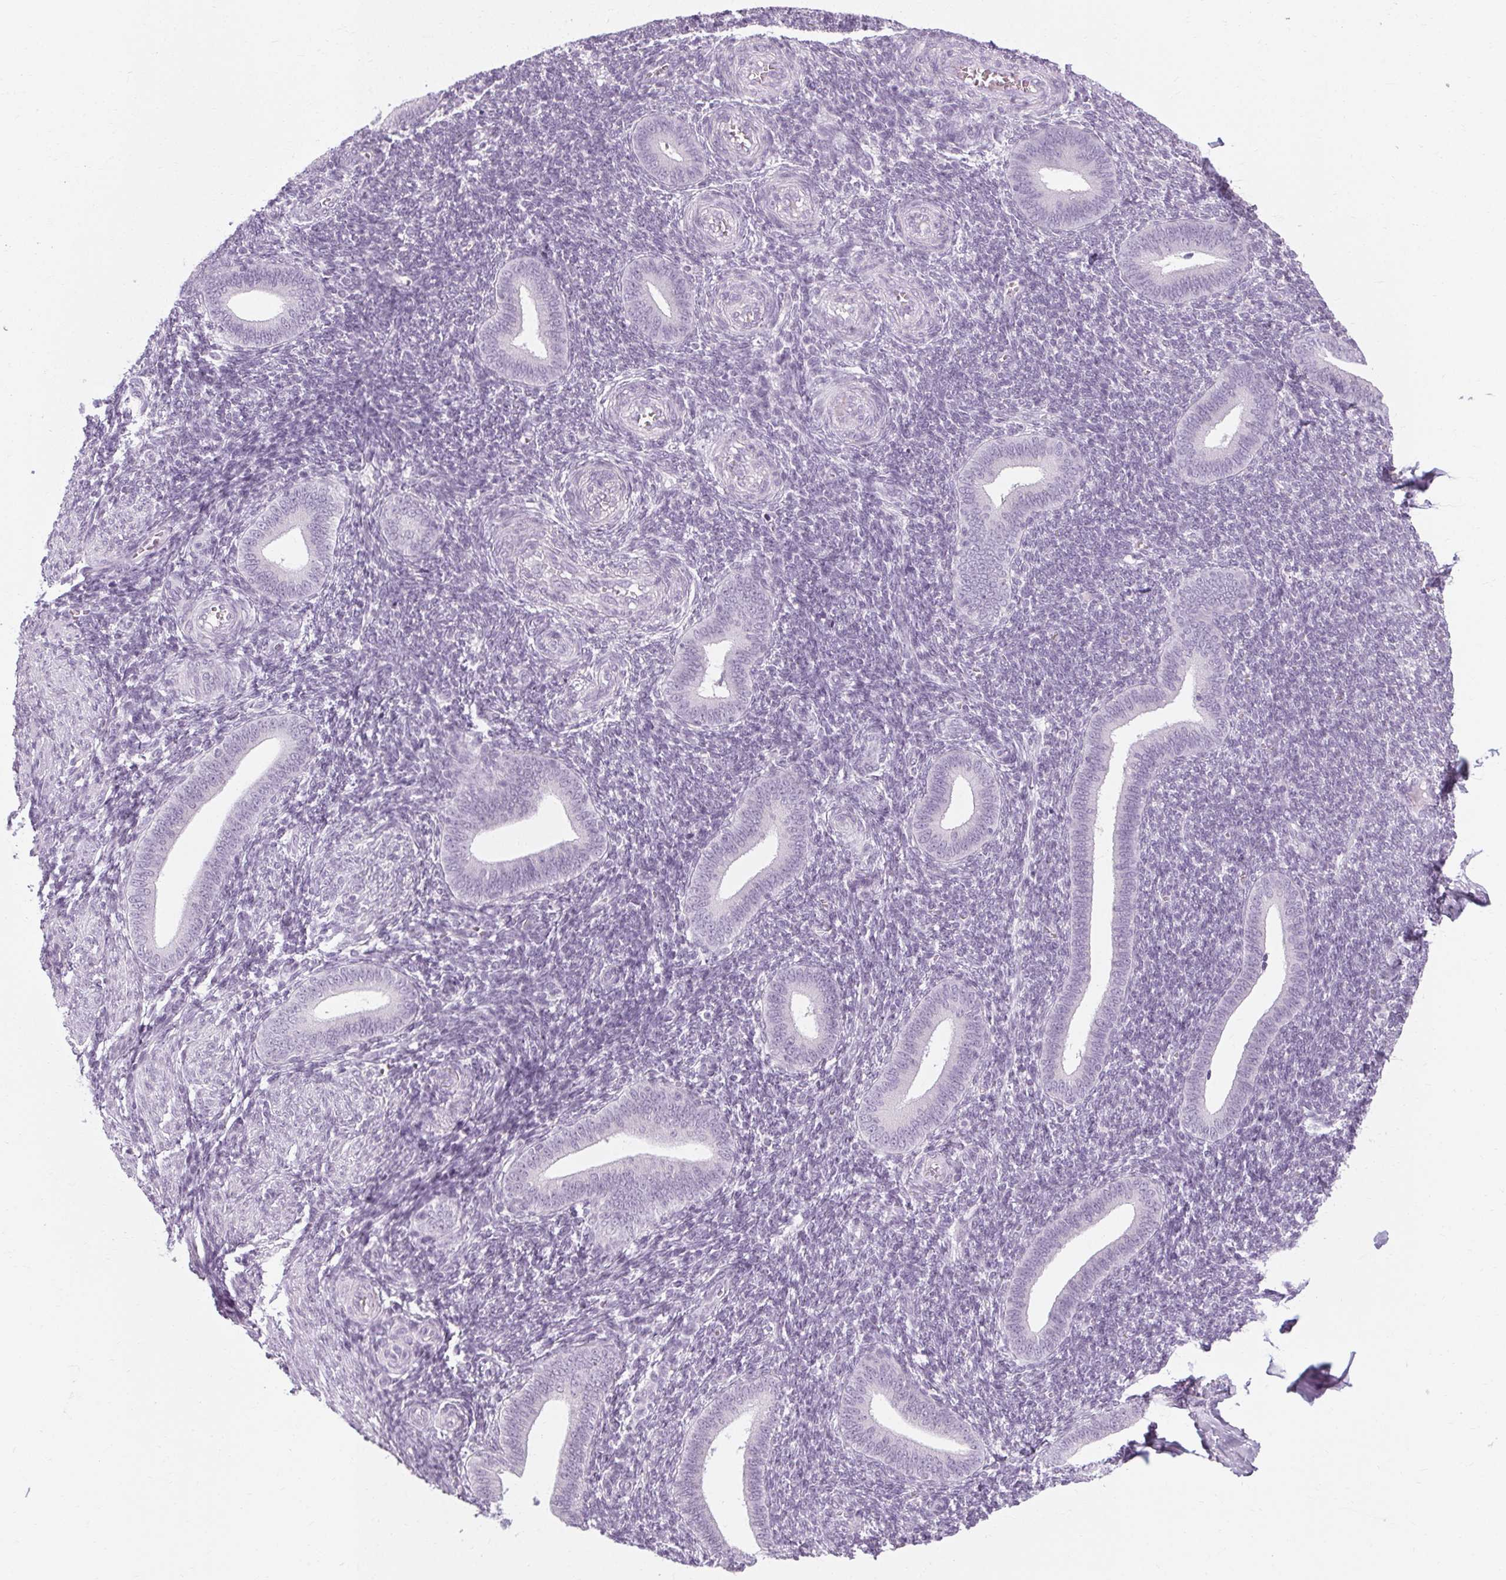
{"staining": {"intensity": "negative", "quantity": "none", "location": "none"}, "tissue": "endometrium", "cell_type": "Cells in endometrial stroma", "image_type": "normal", "snomed": [{"axis": "morphology", "description": "Normal tissue, NOS"}, {"axis": "topography", "description": "Endometrium"}], "caption": "There is no significant staining in cells in endometrial stroma of endometrium. The staining was performed using DAB to visualize the protein expression in brown, while the nuclei were stained in blue with hematoxylin (Magnification: 20x).", "gene": "POMC", "patient": {"sex": "female", "age": 25}}